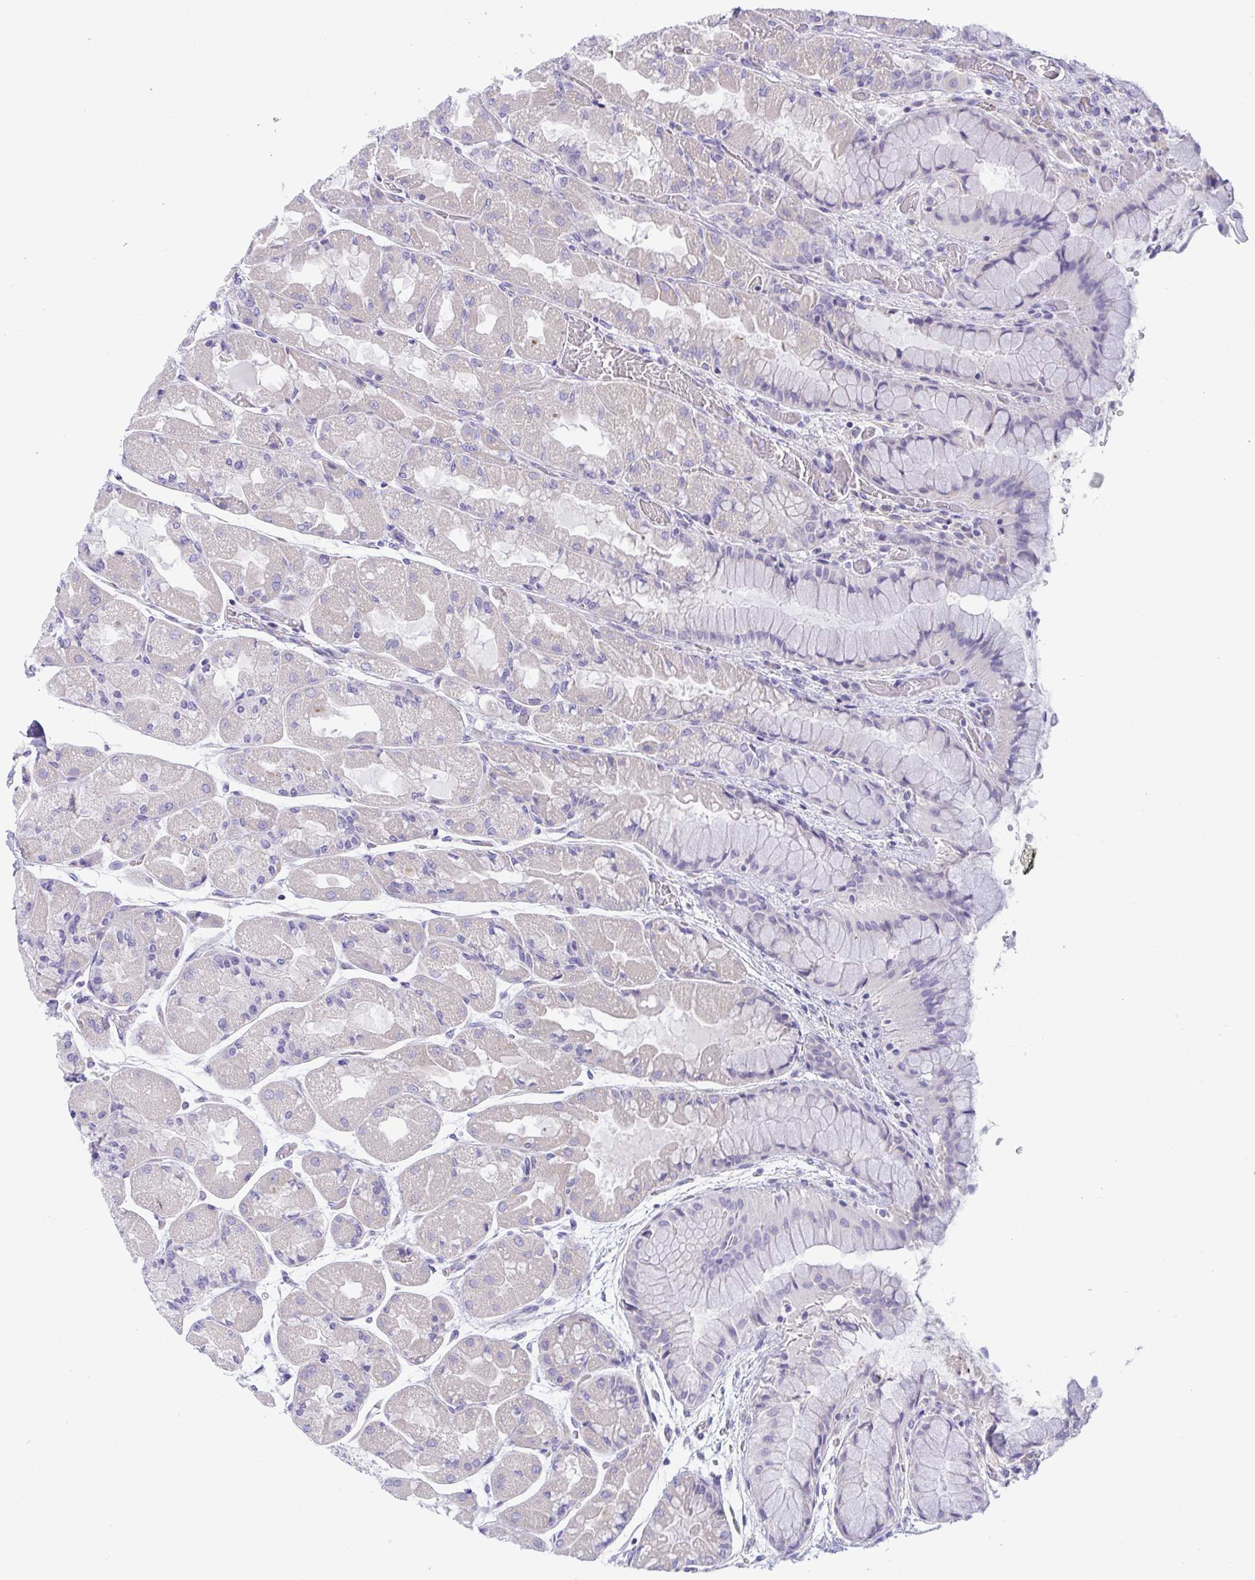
{"staining": {"intensity": "weak", "quantity": "<25%", "location": "cytoplasmic/membranous"}, "tissue": "stomach", "cell_type": "Glandular cells", "image_type": "normal", "snomed": [{"axis": "morphology", "description": "Normal tissue, NOS"}, {"axis": "topography", "description": "Stomach"}], "caption": "Photomicrograph shows no protein staining in glandular cells of unremarkable stomach. (DAB immunohistochemistry visualized using brightfield microscopy, high magnification).", "gene": "OXLD1", "patient": {"sex": "female", "age": 61}}